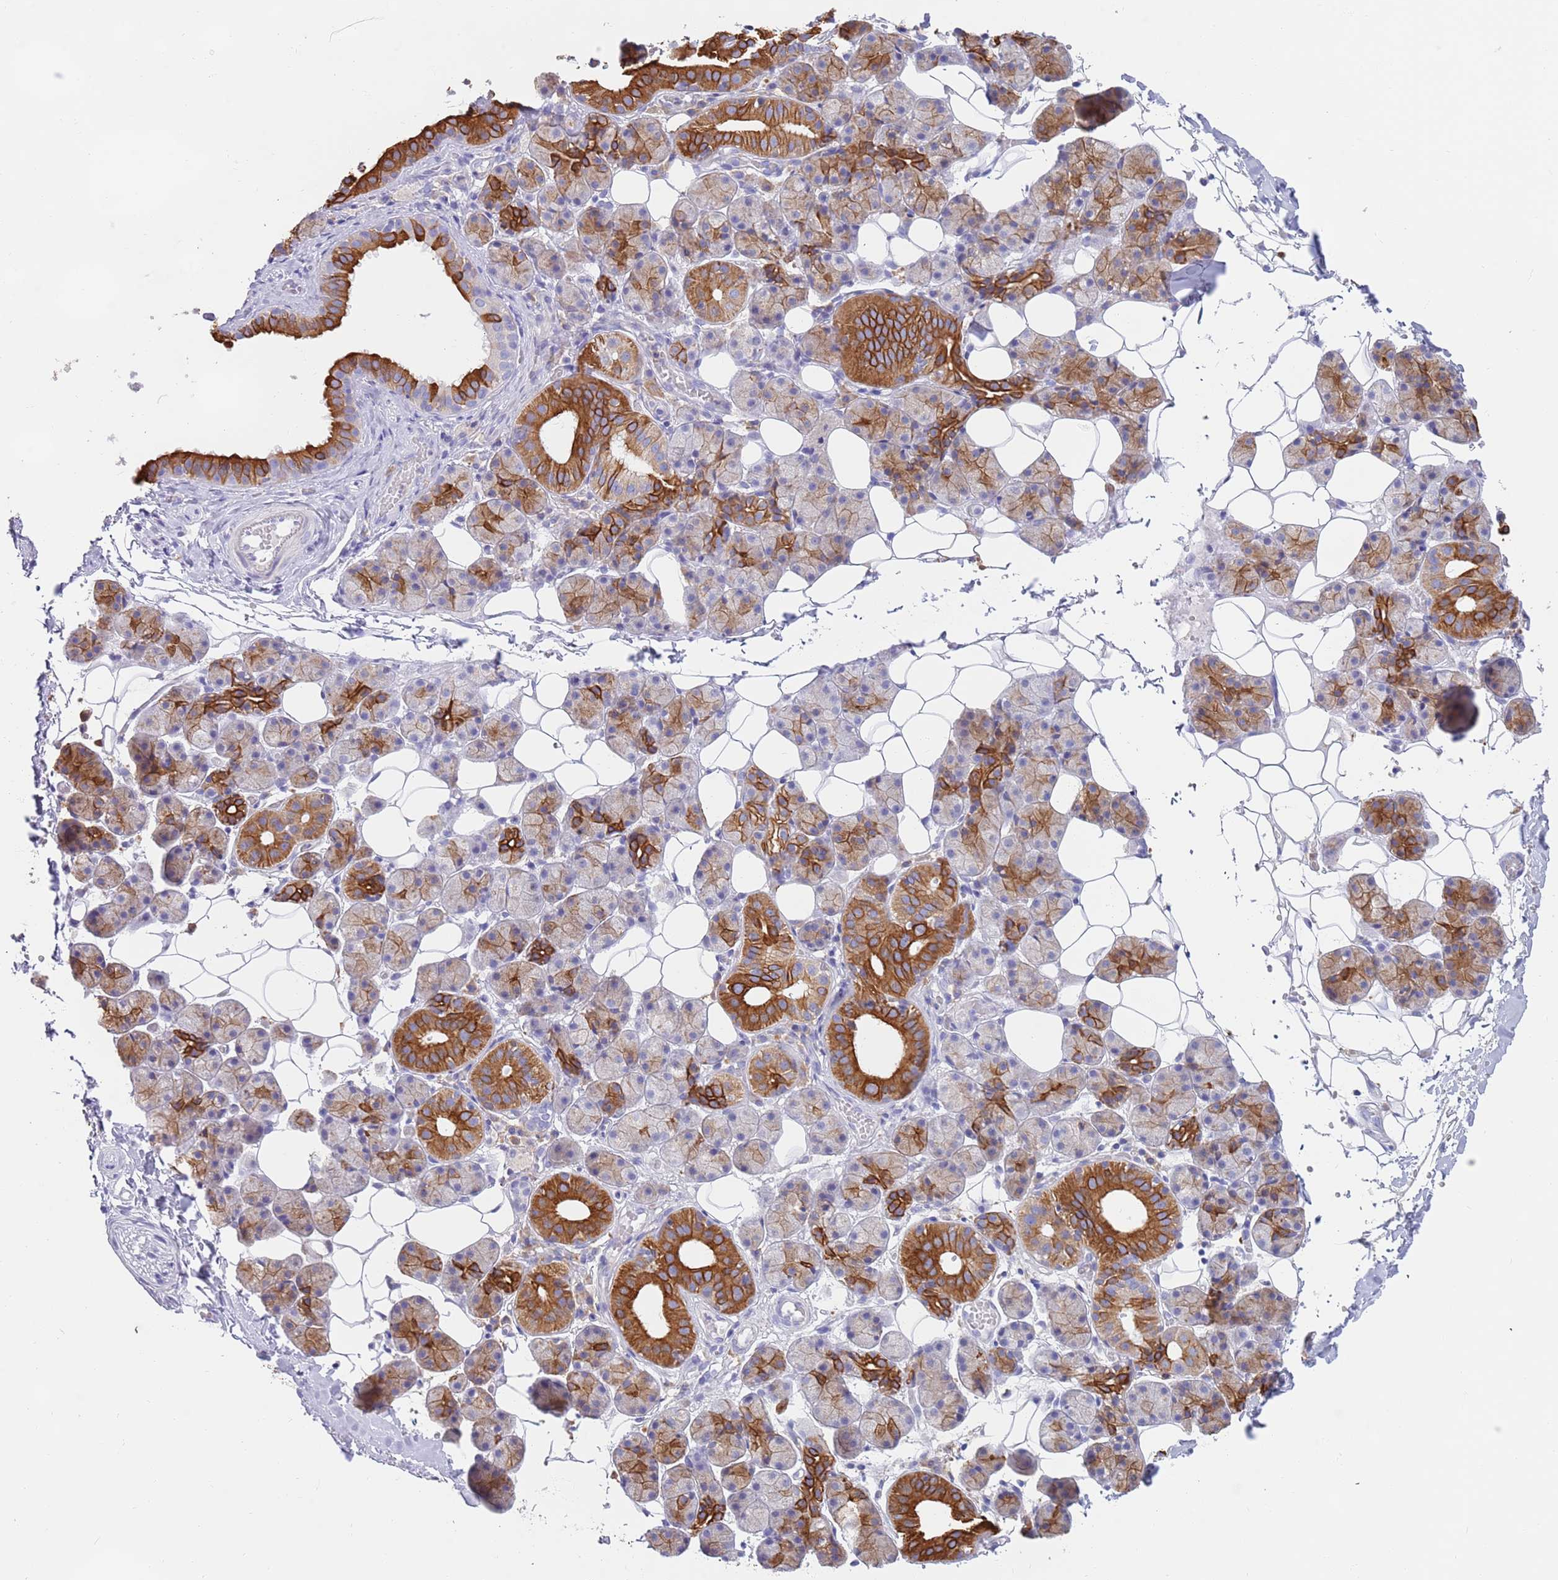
{"staining": {"intensity": "strong", "quantity": "25%-75%", "location": "cytoplasmic/membranous"}, "tissue": "salivary gland", "cell_type": "Glandular cells", "image_type": "normal", "snomed": [{"axis": "morphology", "description": "Normal tissue, NOS"}, {"axis": "topography", "description": "Salivary gland"}], "caption": "Immunohistochemistry (IHC) histopathology image of unremarkable salivary gland stained for a protein (brown), which exhibits high levels of strong cytoplasmic/membranous staining in about 25%-75% of glandular cells.", "gene": "CCDC149", "patient": {"sex": "female", "age": 33}}